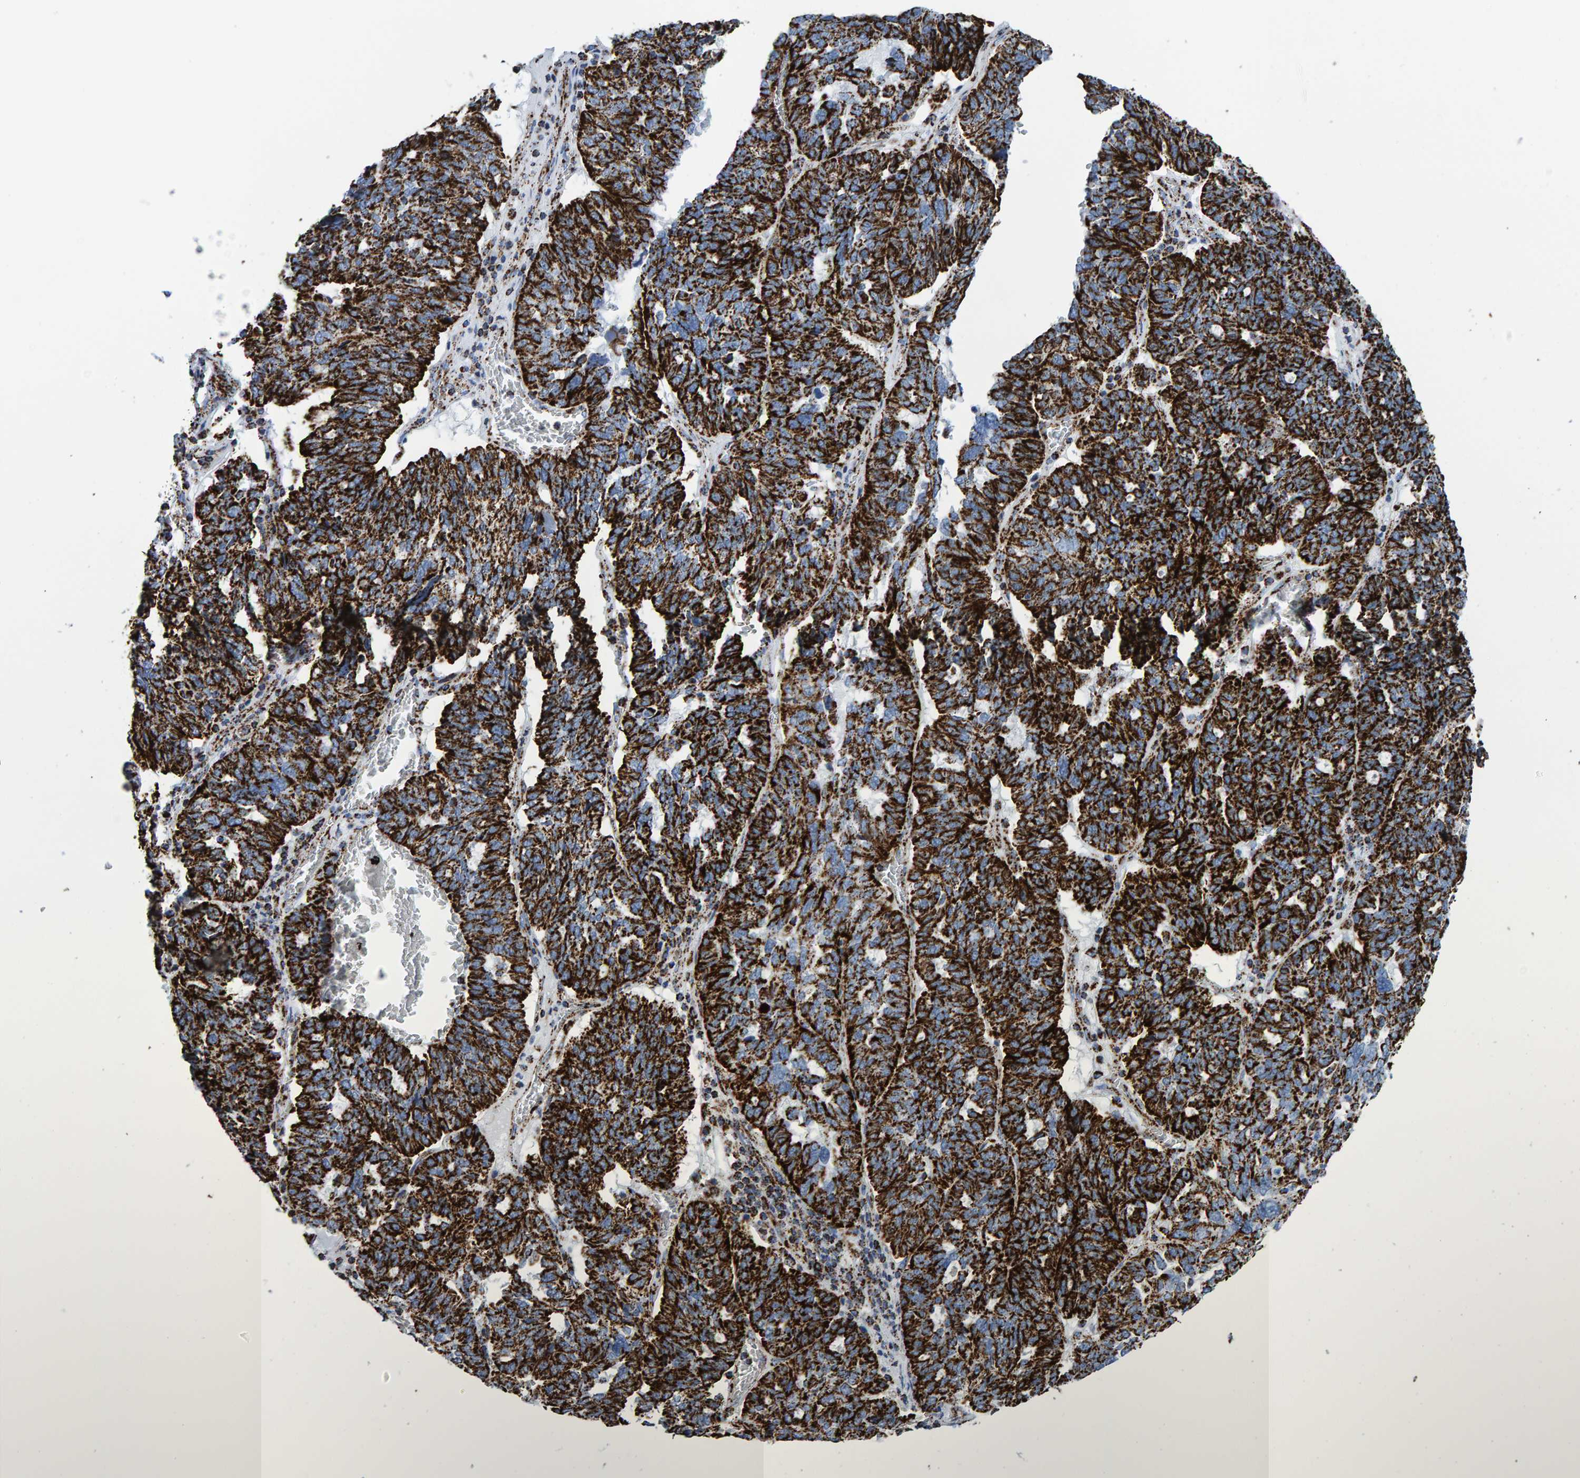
{"staining": {"intensity": "strong", "quantity": ">75%", "location": "cytoplasmic/membranous"}, "tissue": "ovarian cancer", "cell_type": "Tumor cells", "image_type": "cancer", "snomed": [{"axis": "morphology", "description": "Cystadenocarcinoma, serous, NOS"}, {"axis": "topography", "description": "Ovary"}], "caption": "Serous cystadenocarcinoma (ovarian) stained for a protein reveals strong cytoplasmic/membranous positivity in tumor cells. (brown staining indicates protein expression, while blue staining denotes nuclei).", "gene": "ENSG00000262660", "patient": {"sex": "female", "age": 59}}